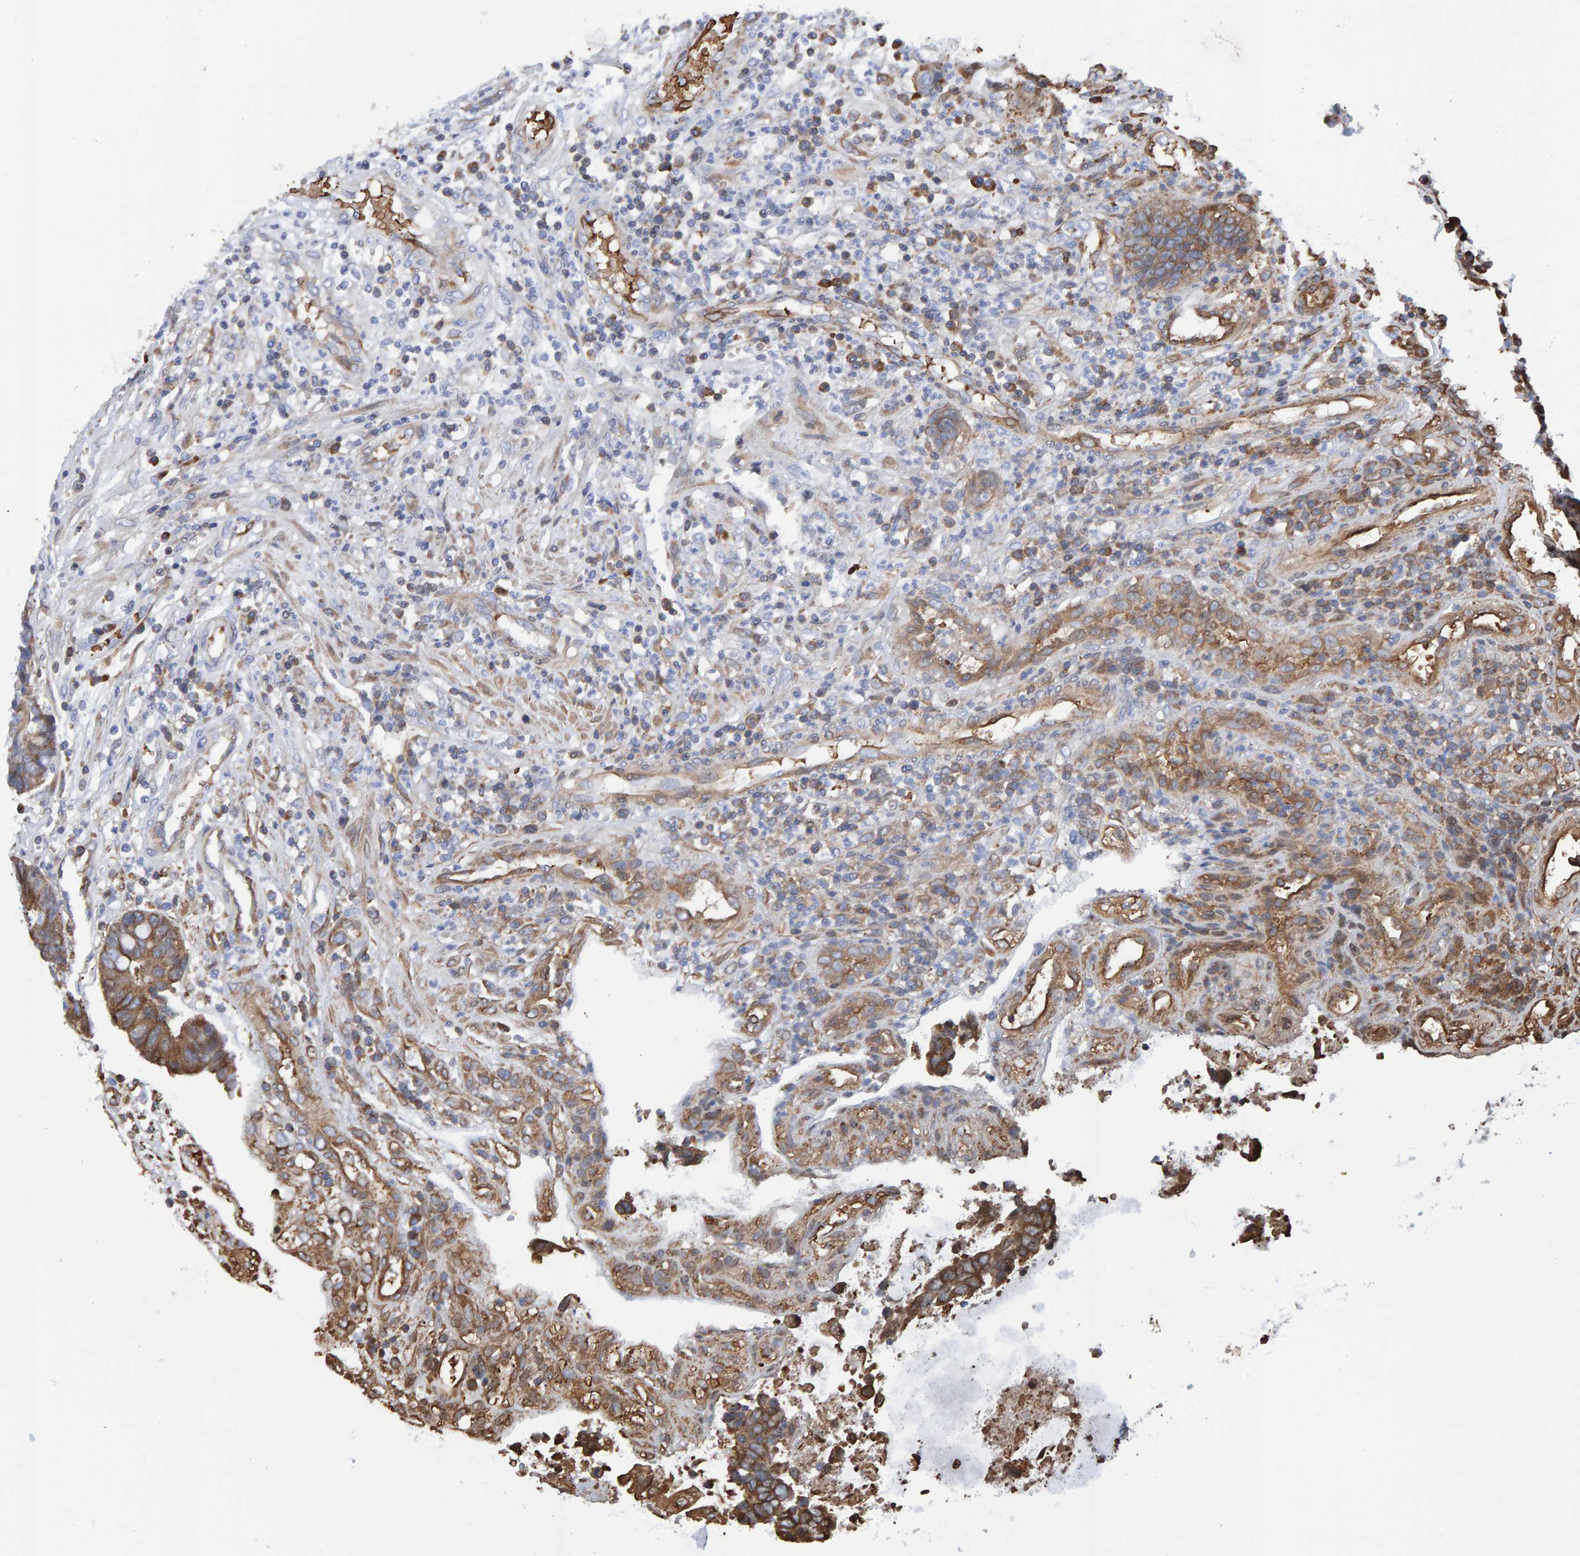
{"staining": {"intensity": "moderate", "quantity": "25%-75%", "location": "cytoplasmic/membranous"}, "tissue": "colorectal cancer", "cell_type": "Tumor cells", "image_type": "cancer", "snomed": [{"axis": "morphology", "description": "Adenocarcinoma, NOS"}, {"axis": "topography", "description": "Rectum"}], "caption": "Colorectal cancer (adenocarcinoma) was stained to show a protein in brown. There is medium levels of moderate cytoplasmic/membranous expression in about 25%-75% of tumor cells. (Stains: DAB in brown, nuclei in blue, Microscopy: brightfield microscopy at high magnification).", "gene": "VPS9D1", "patient": {"sex": "male", "age": 84}}